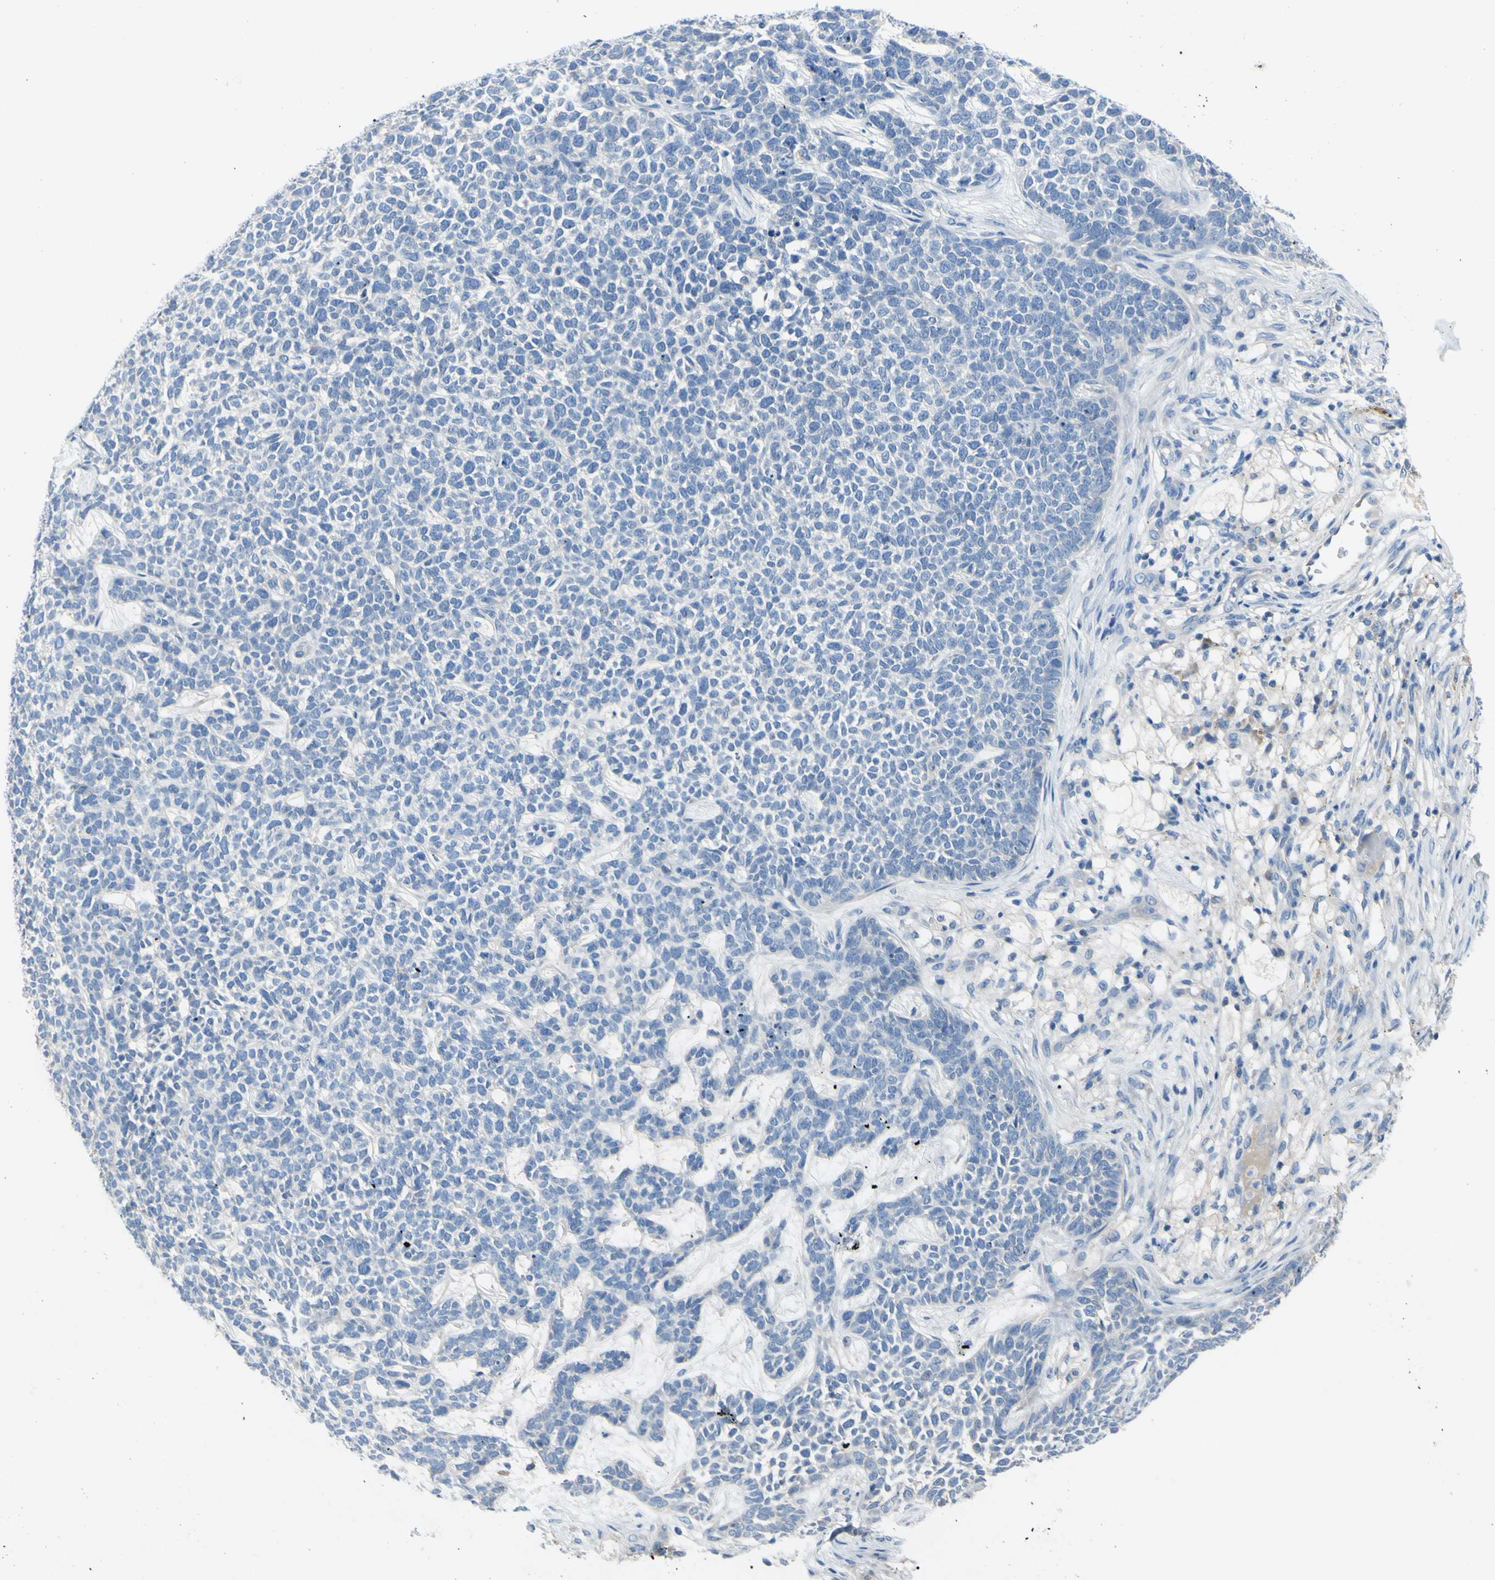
{"staining": {"intensity": "negative", "quantity": "none", "location": "none"}, "tissue": "skin cancer", "cell_type": "Tumor cells", "image_type": "cancer", "snomed": [{"axis": "morphology", "description": "Basal cell carcinoma"}, {"axis": "topography", "description": "Skin"}], "caption": "Immunohistochemical staining of skin cancer (basal cell carcinoma) shows no significant staining in tumor cells.", "gene": "TMEM59L", "patient": {"sex": "female", "age": 84}}